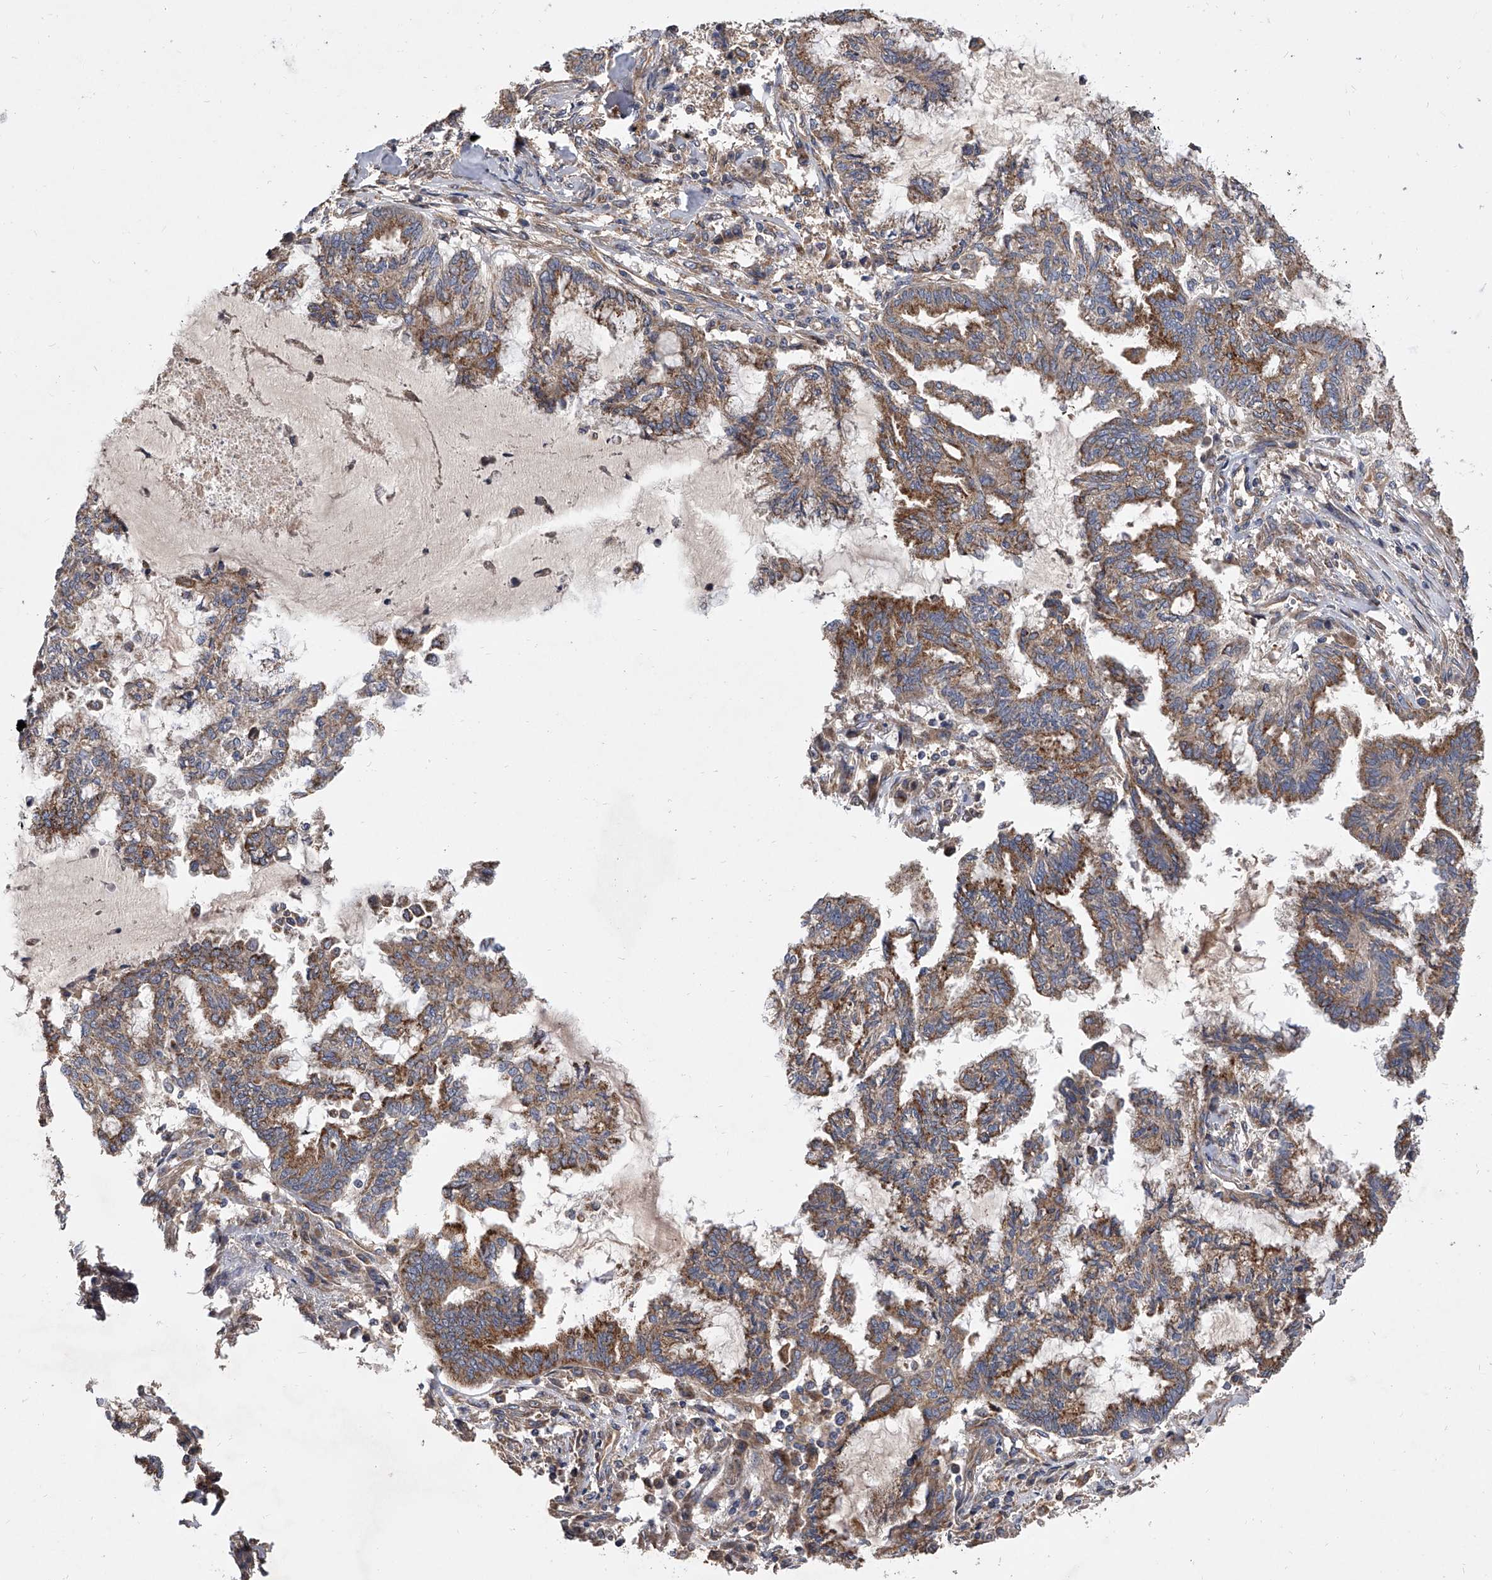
{"staining": {"intensity": "moderate", "quantity": ">75%", "location": "cytoplasmic/membranous"}, "tissue": "endometrial cancer", "cell_type": "Tumor cells", "image_type": "cancer", "snomed": [{"axis": "morphology", "description": "Adenocarcinoma, NOS"}, {"axis": "topography", "description": "Endometrium"}], "caption": "The photomicrograph reveals a brown stain indicating the presence of a protein in the cytoplasmic/membranous of tumor cells in endometrial cancer (adenocarcinoma).", "gene": "EXOC4", "patient": {"sex": "female", "age": 86}}